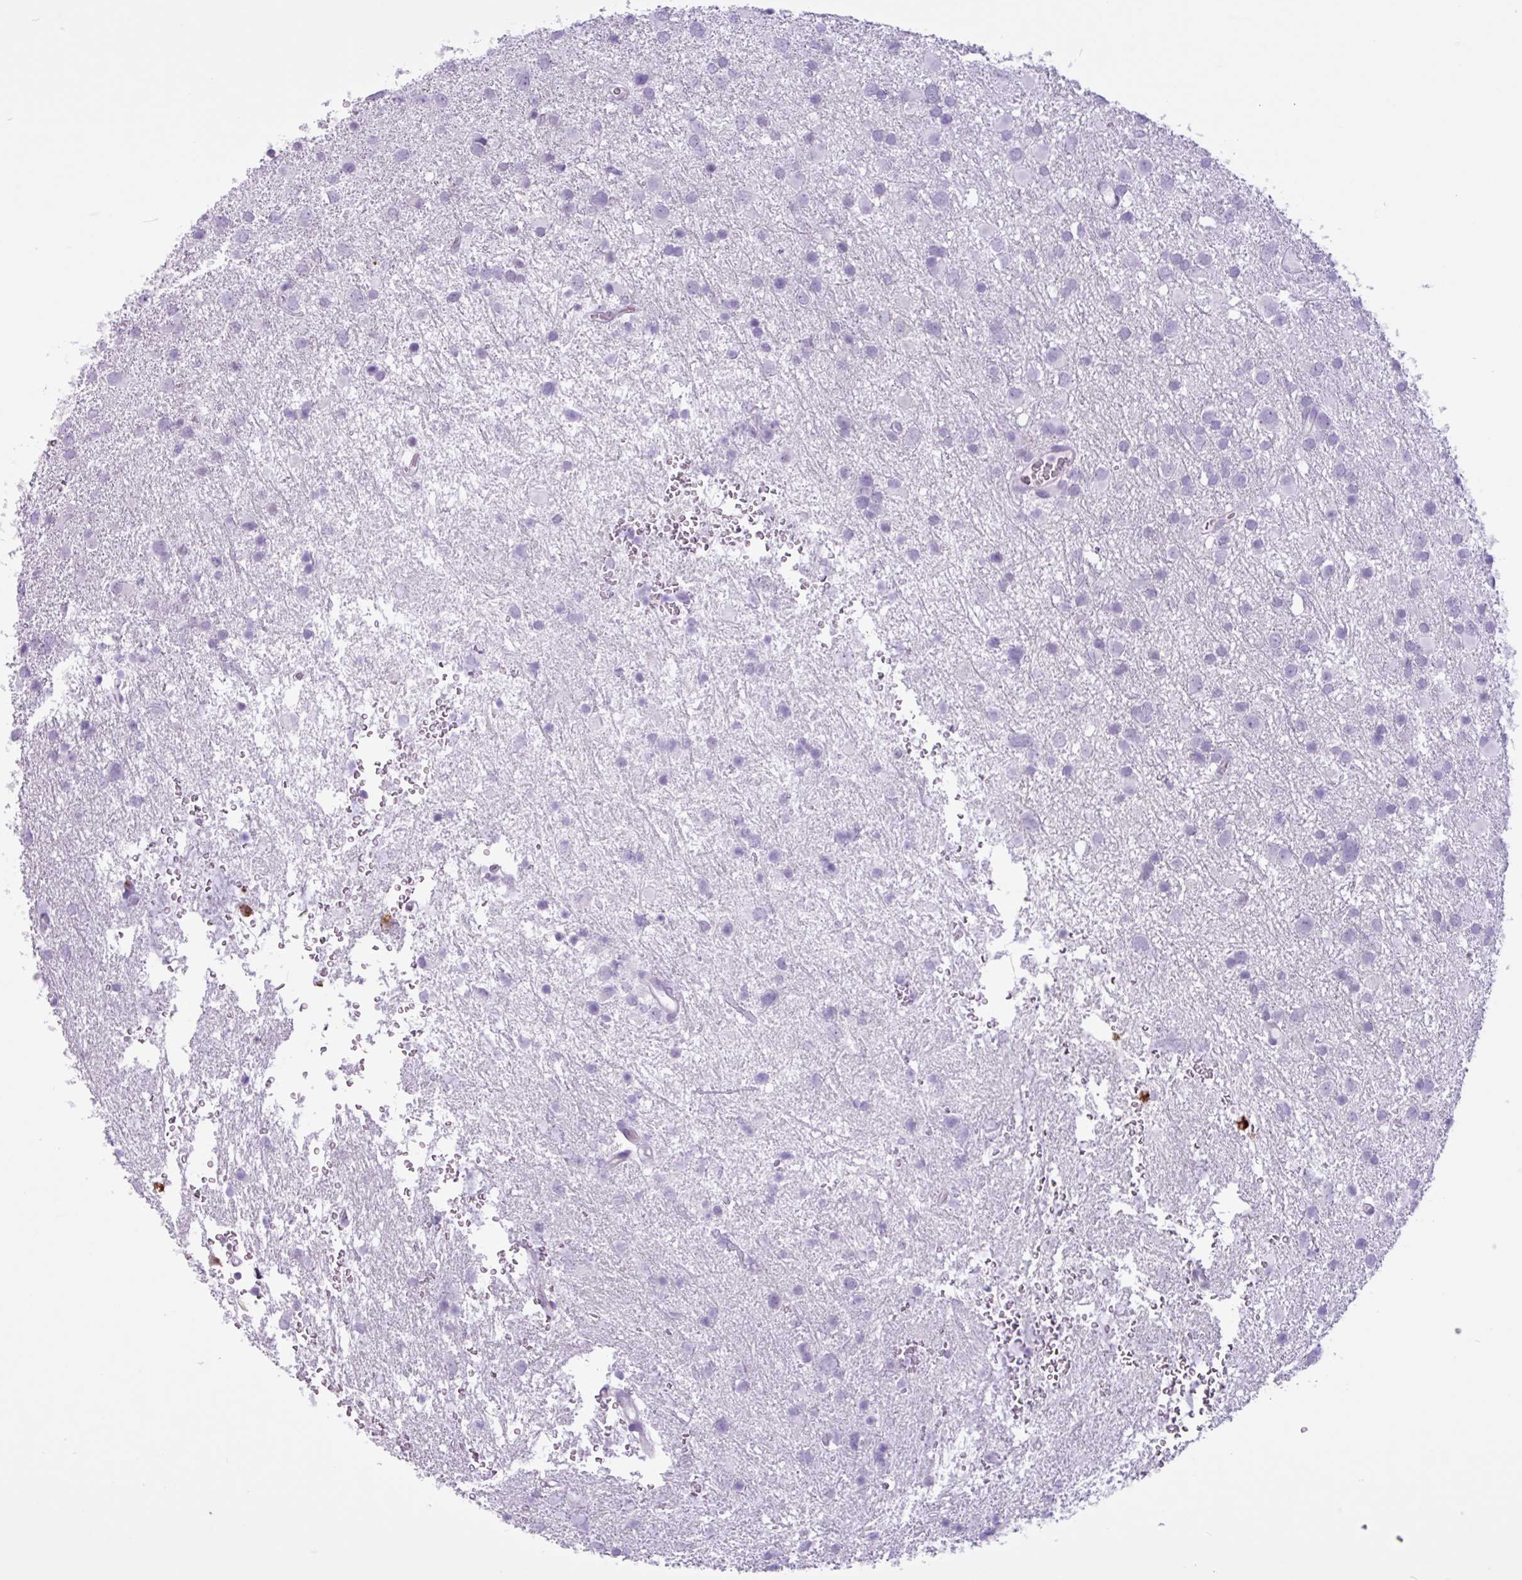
{"staining": {"intensity": "negative", "quantity": "none", "location": "none"}, "tissue": "glioma", "cell_type": "Tumor cells", "image_type": "cancer", "snomed": [{"axis": "morphology", "description": "Glioma, malignant, Low grade"}, {"axis": "topography", "description": "Brain"}], "caption": "Tumor cells show no significant staining in glioma.", "gene": "TMEM178A", "patient": {"sex": "female", "age": 32}}